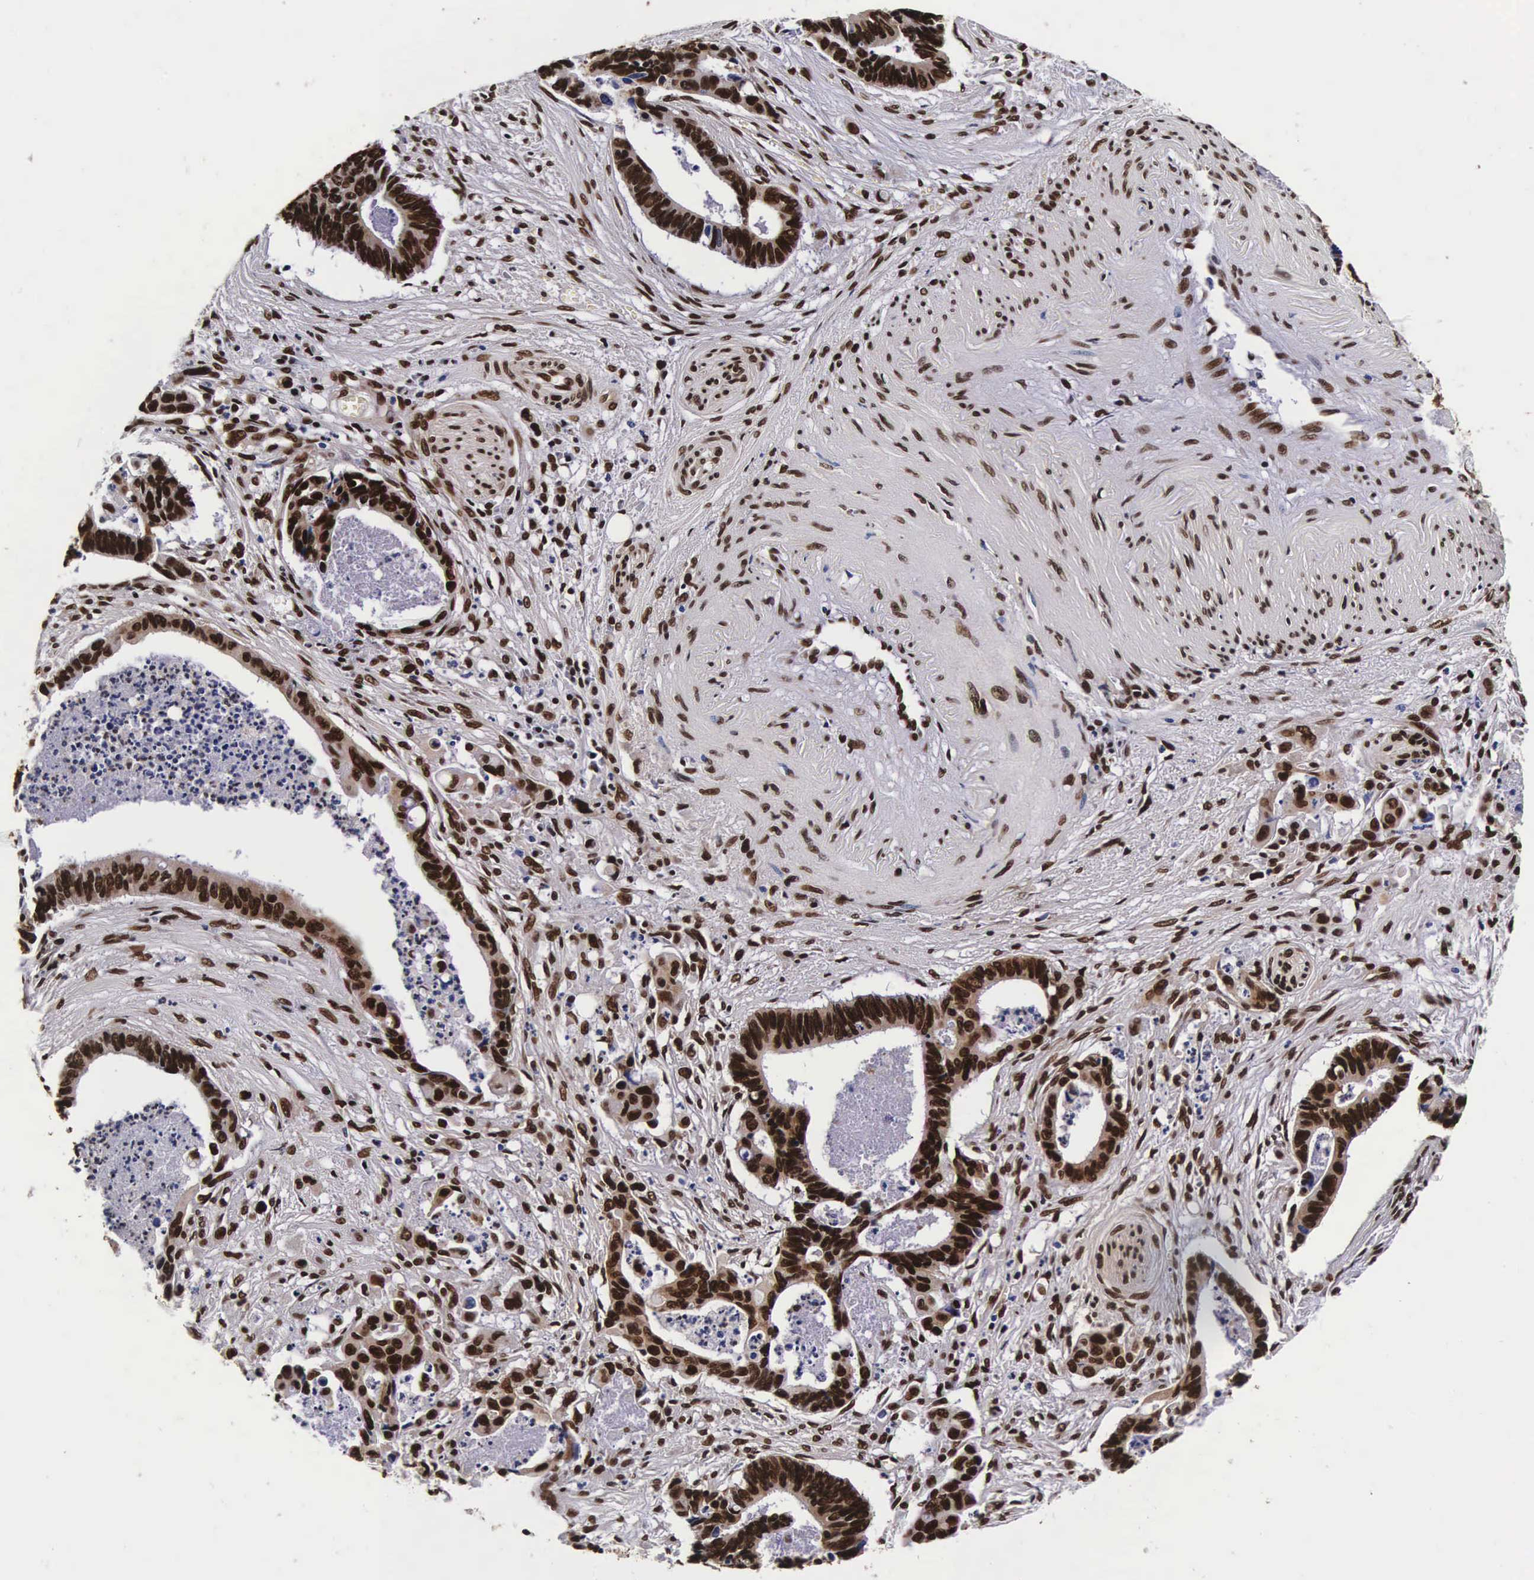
{"staining": {"intensity": "strong", "quantity": ">75%", "location": "cytoplasmic/membranous,nuclear"}, "tissue": "pancreatic cancer", "cell_type": "Tumor cells", "image_type": "cancer", "snomed": [{"axis": "morphology", "description": "Adenocarcinoma, NOS"}, {"axis": "topography", "description": "Pancreas"}], "caption": "The image displays immunohistochemical staining of pancreatic cancer. There is strong cytoplasmic/membranous and nuclear expression is present in about >75% of tumor cells.", "gene": "PABPN1", "patient": {"sex": "female", "age": 70}}